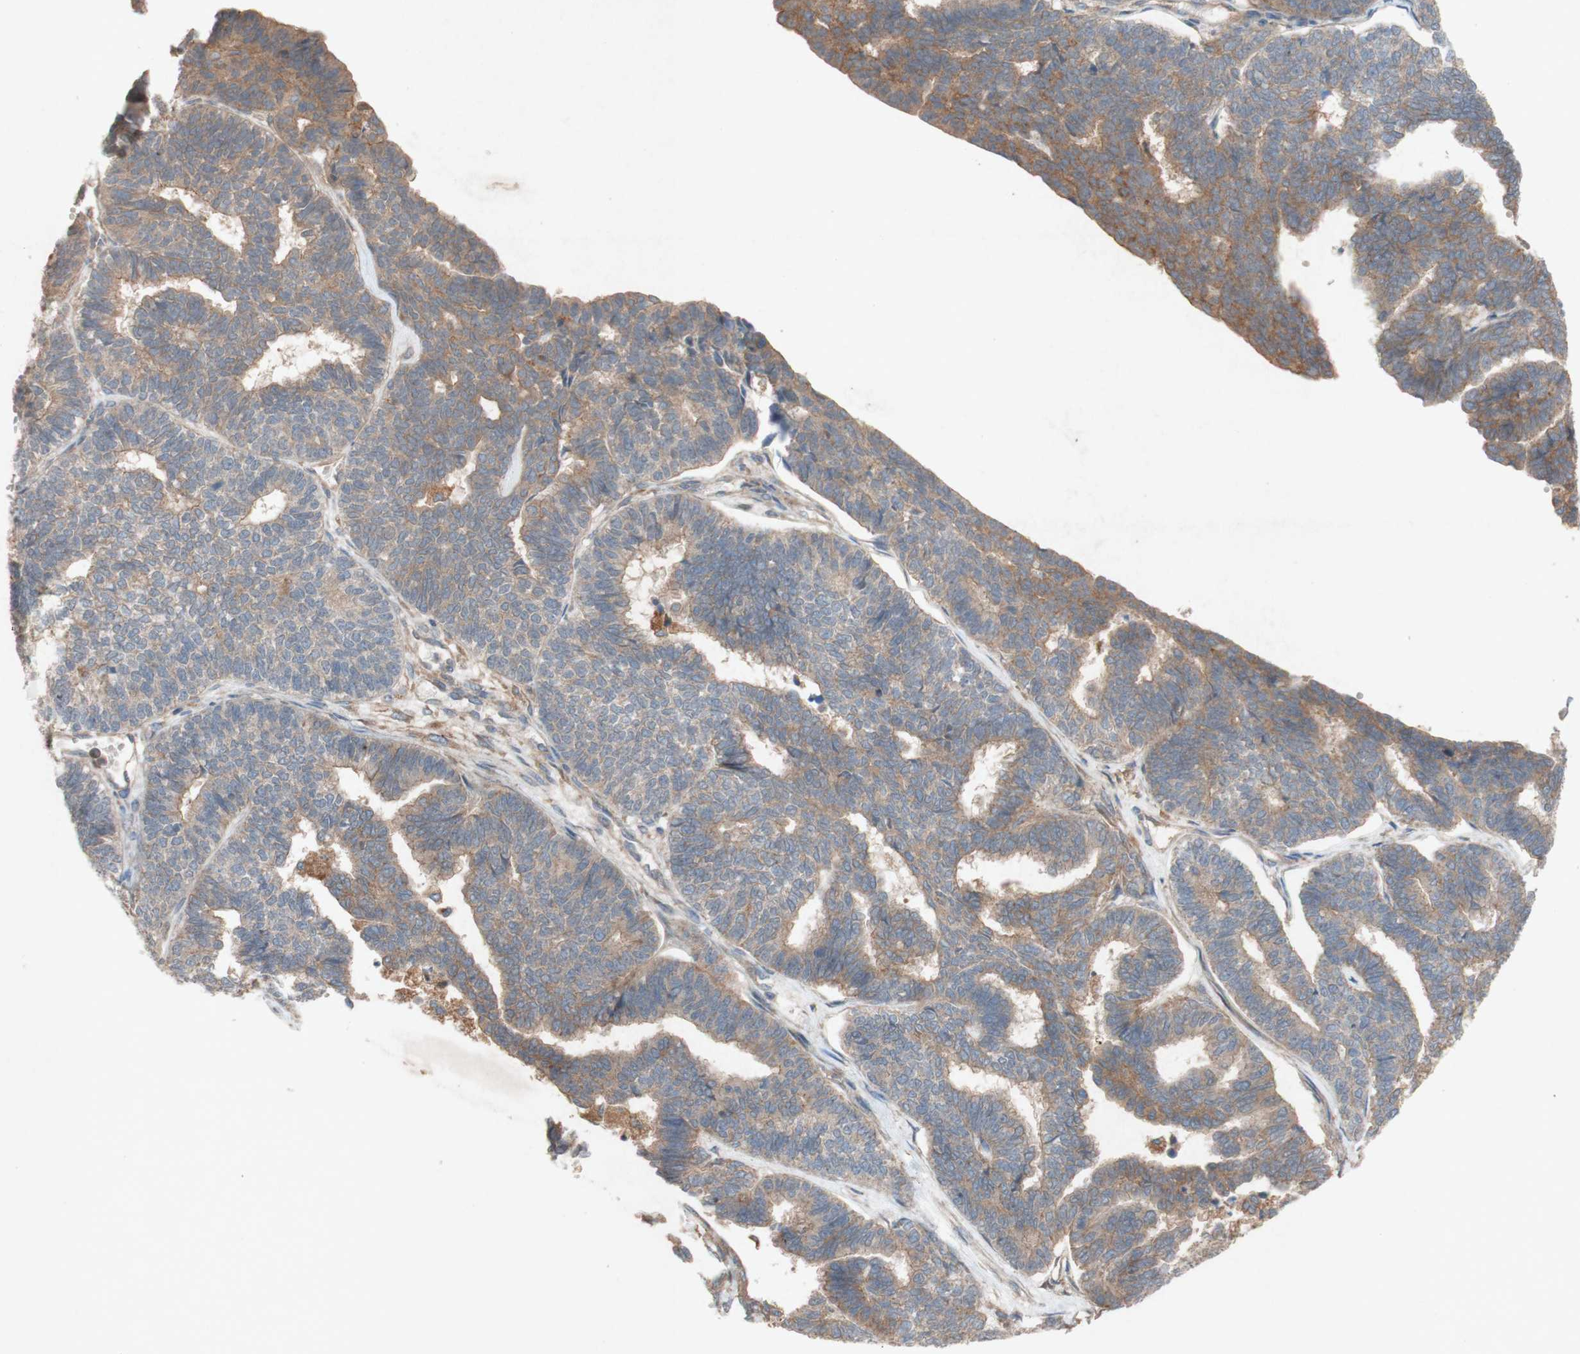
{"staining": {"intensity": "moderate", "quantity": ">75%", "location": "cytoplasmic/membranous"}, "tissue": "endometrial cancer", "cell_type": "Tumor cells", "image_type": "cancer", "snomed": [{"axis": "morphology", "description": "Adenocarcinoma, NOS"}, {"axis": "topography", "description": "Endometrium"}], "caption": "Endometrial cancer (adenocarcinoma) stained with a brown dye displays moderate cytoplasmic/membranous positive expression in approximately >75% of tumor cells.", "gene": "ATP6V1F", "patient": {"sex": "female", "age": 70}}